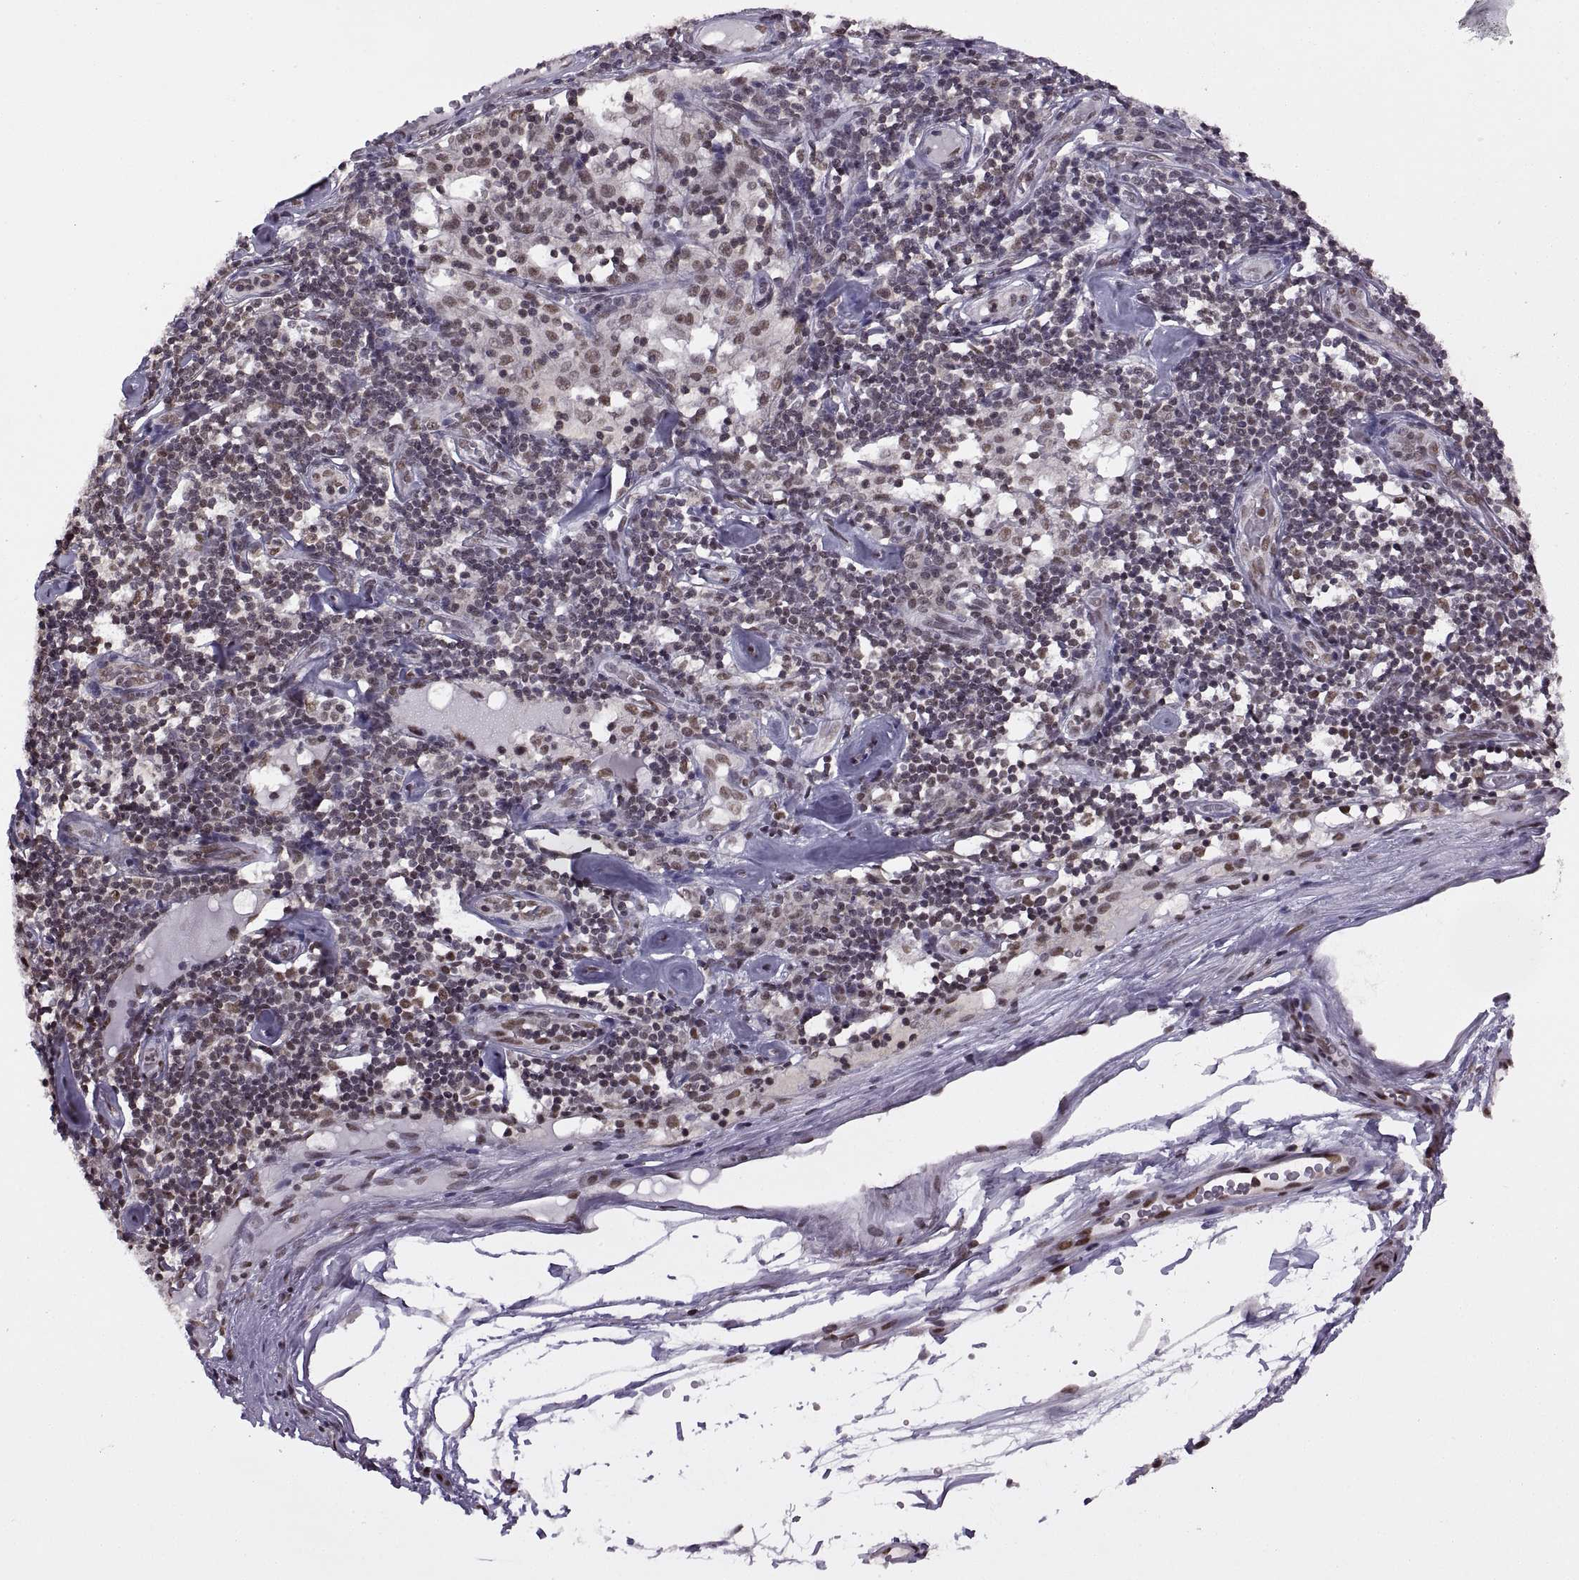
{"staining": {"intensity": "weak", "quantity": "<25%", "location": "nuclear"}, "tissue": "melanoma", "cell_type": "Tumor cells", "image_type": "cancer", "snomed": [{"axis": "morphology", "description": "Malignant melanoma, Metastatic site"}, {"axis": "topography", "description": "Lymph node"}], "caption": "Immunohistochemical staining of melanoma shows no significant staining in tumor cells.", "gene": "INTS3", "patient": {"sex": "female", "age": 64}}